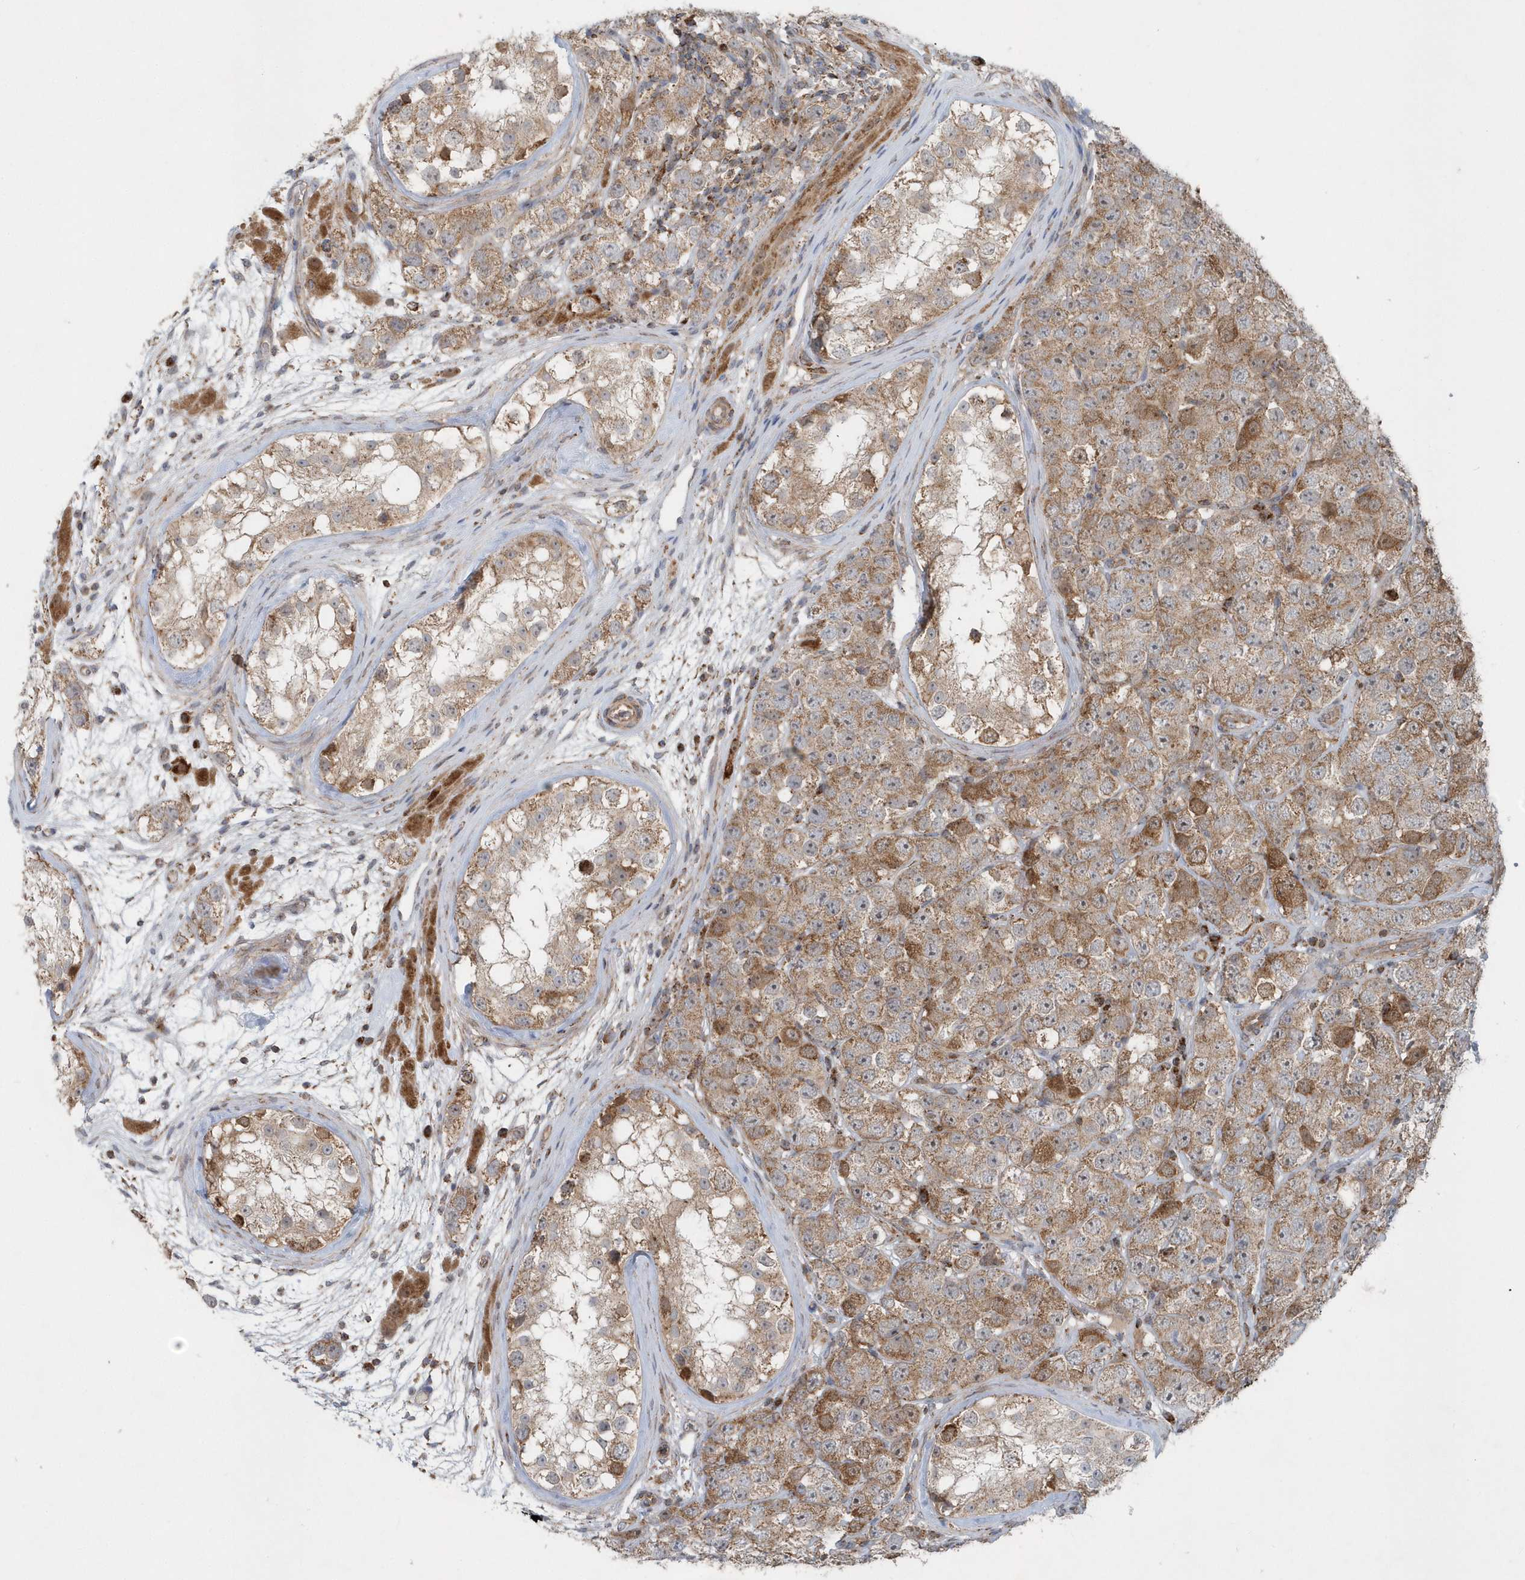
{"staining": {"intensity": "moderate", "quantity": ">75%", "location": "cytoplasmic/membranous"}, "tissue": "testis cancer", "cell_type": "Tumor cells", "image_type": "cancer", "snomed": [{"axis": "morphology", "description": "Seminoma, NOS"}, {"axis": "topography", "description": "Testis"}], "caption": "Tumor cells show medium levels of moderate cytoplasmic/membranous expression in approximately >75% of cells in testis cancer.", "gene": "PPP1R7", "patient": {"sex": "male", "age": 28}}